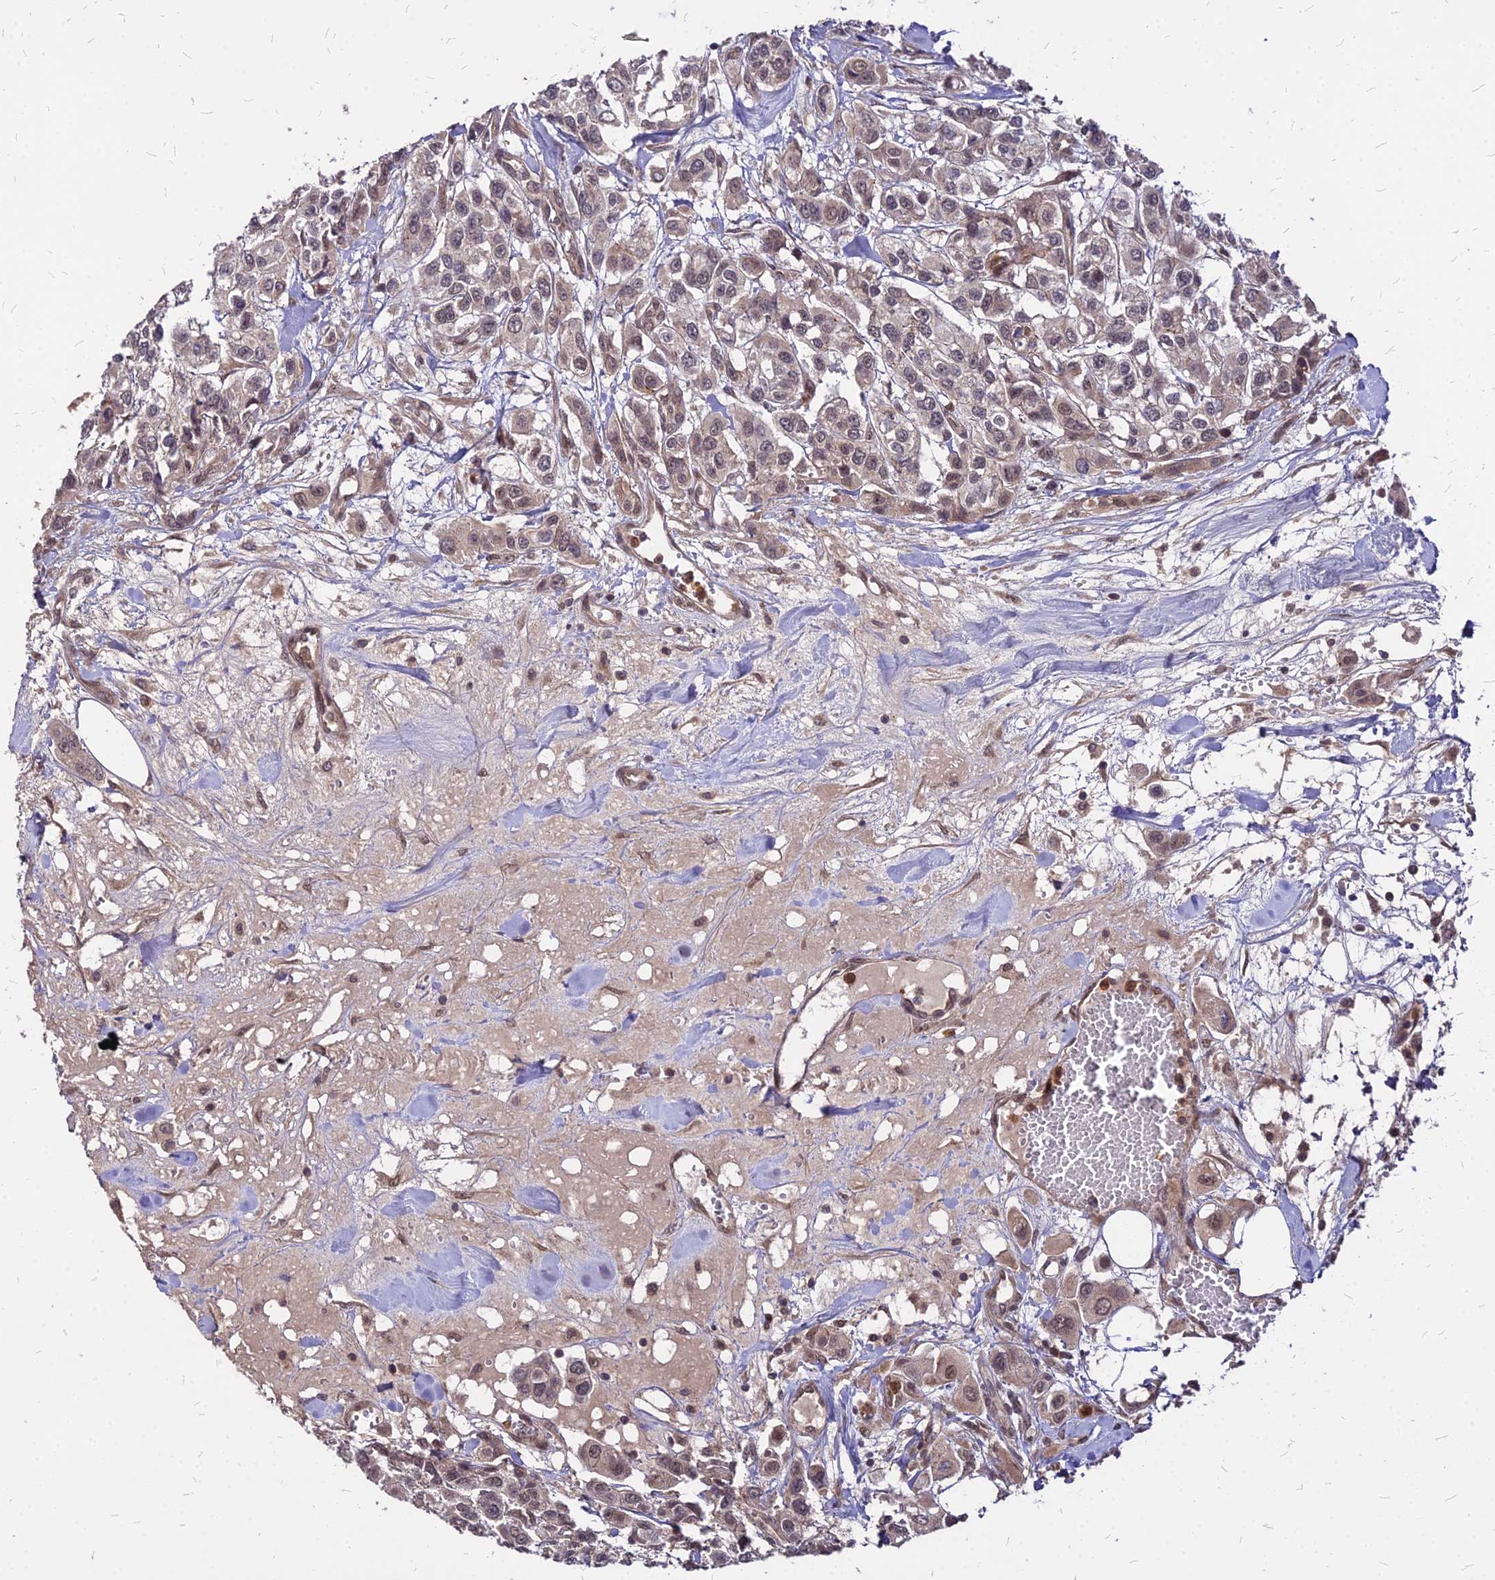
{"staining": {"intensity": "weak", "quantity": "25%-75%", "location": "nuclear"}, "tissue": "urothelial cancer", "cell_type": "Tumor cells", "image_type": "cancer", "snomed": [{"axis": "morphology", "description": "Urothelial carcinoma, High grade"}, {"axis": "topography", "description": "Urinary bladder"}], "caption": "Brown immunohistochemical staining in human urothelial cancer exhibits weak nuclear positivity in approximately 25%-75% of tumor cells.", "gene": "APBA3", "patient": {"sex": "male", "age": 67}}